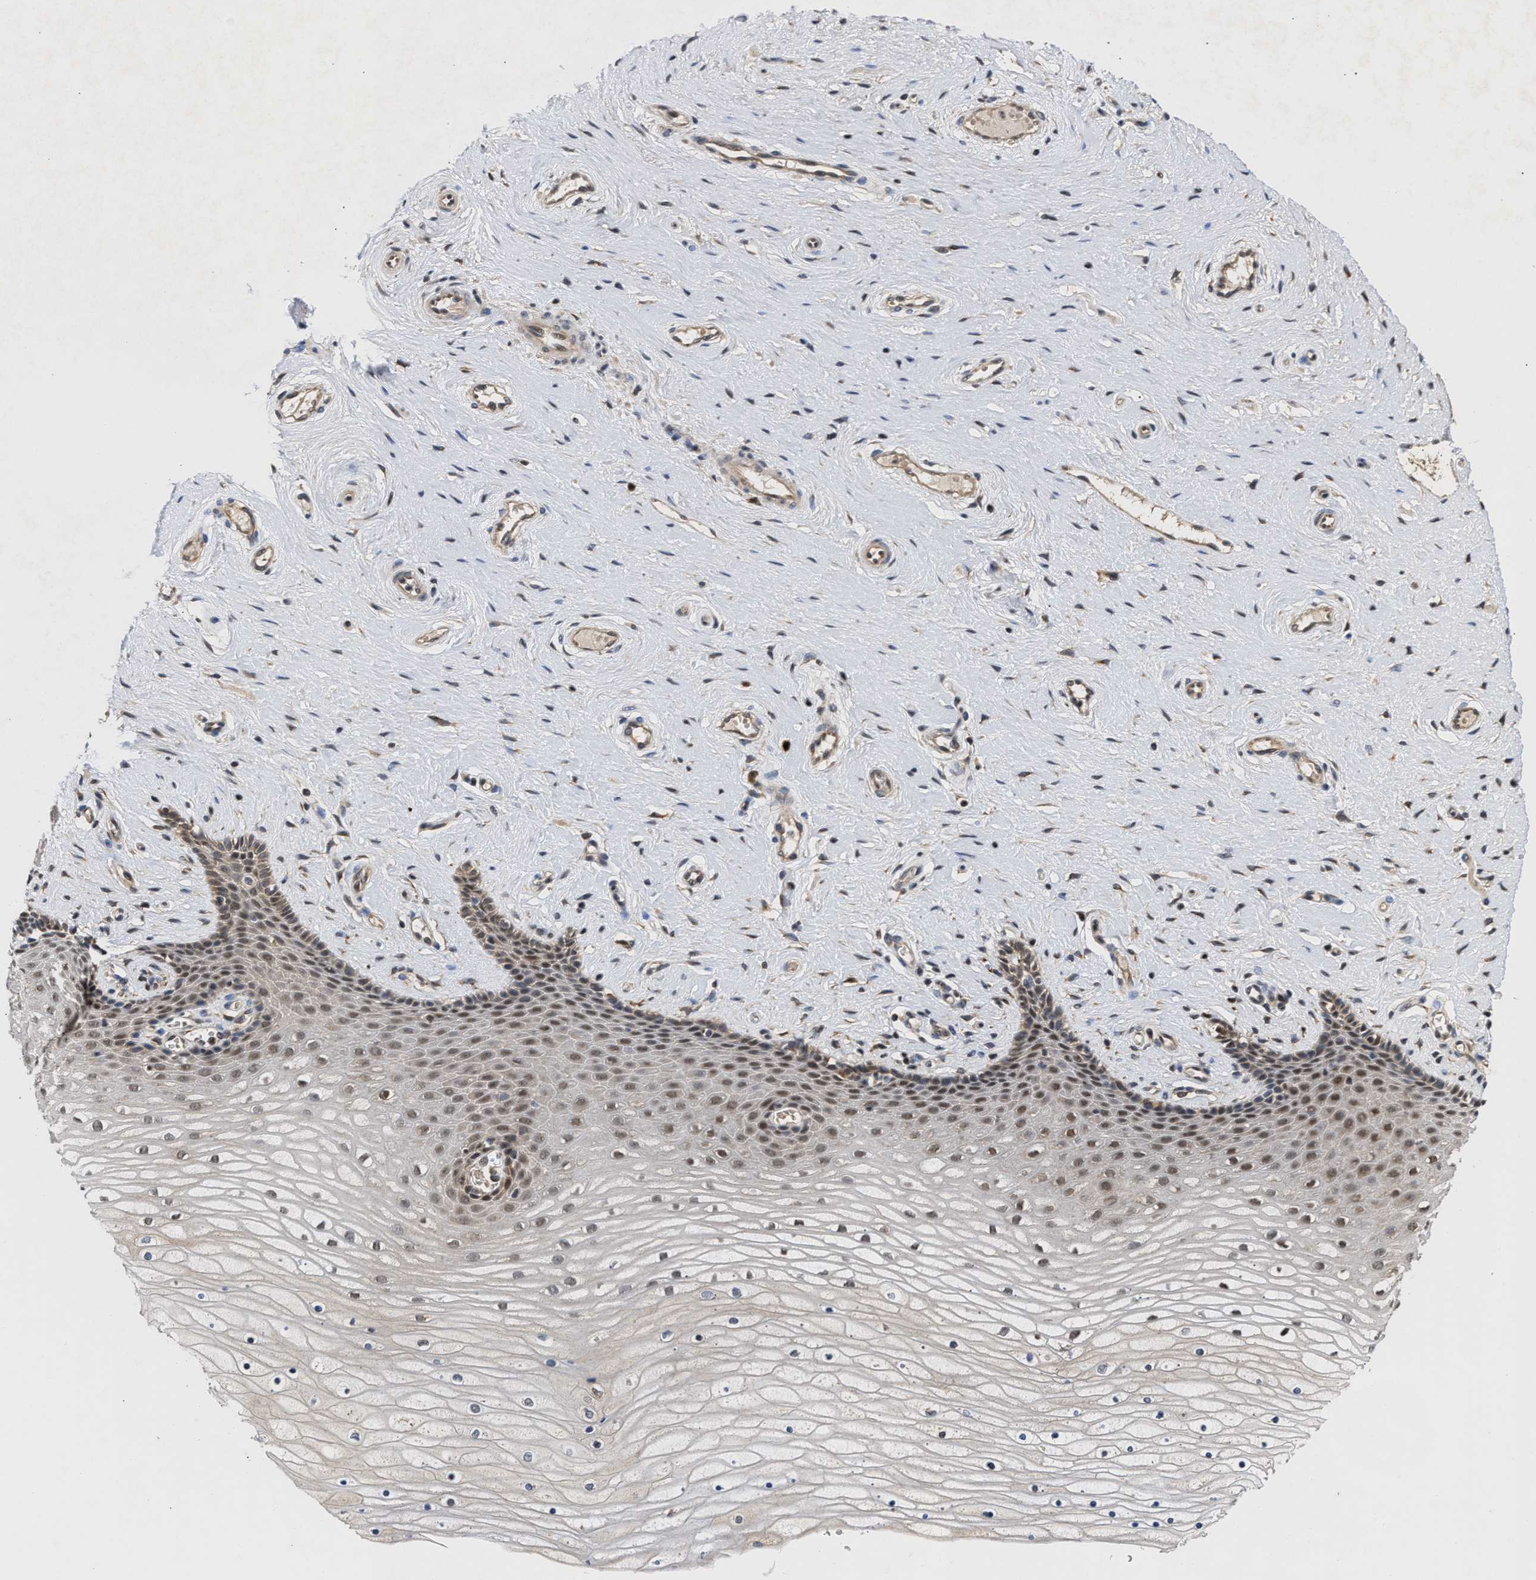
{"staining": {"intensity": "weak", "quantity": "25%-75%", "location": "nuclear"}, "tissue": "cervix", "cell_type": "Squamous epithelial cells", "image_type": "normal", "snomed": [{"axis": "morphology", "description": "Normal tissue, NOS"}, {"axis": "topography", "description": "Cervix"}], "caption": "High-magnification brightfield microscopy of normal cervix stained with DAB (brown) and counterstained with hematoxylin (blue). squamous epithelial cells exhibit weak nuclear staining is present in approximately25%-75% of cells.", "gene": "CLIP2", "patient": {"sex": "female", "age": 39}}